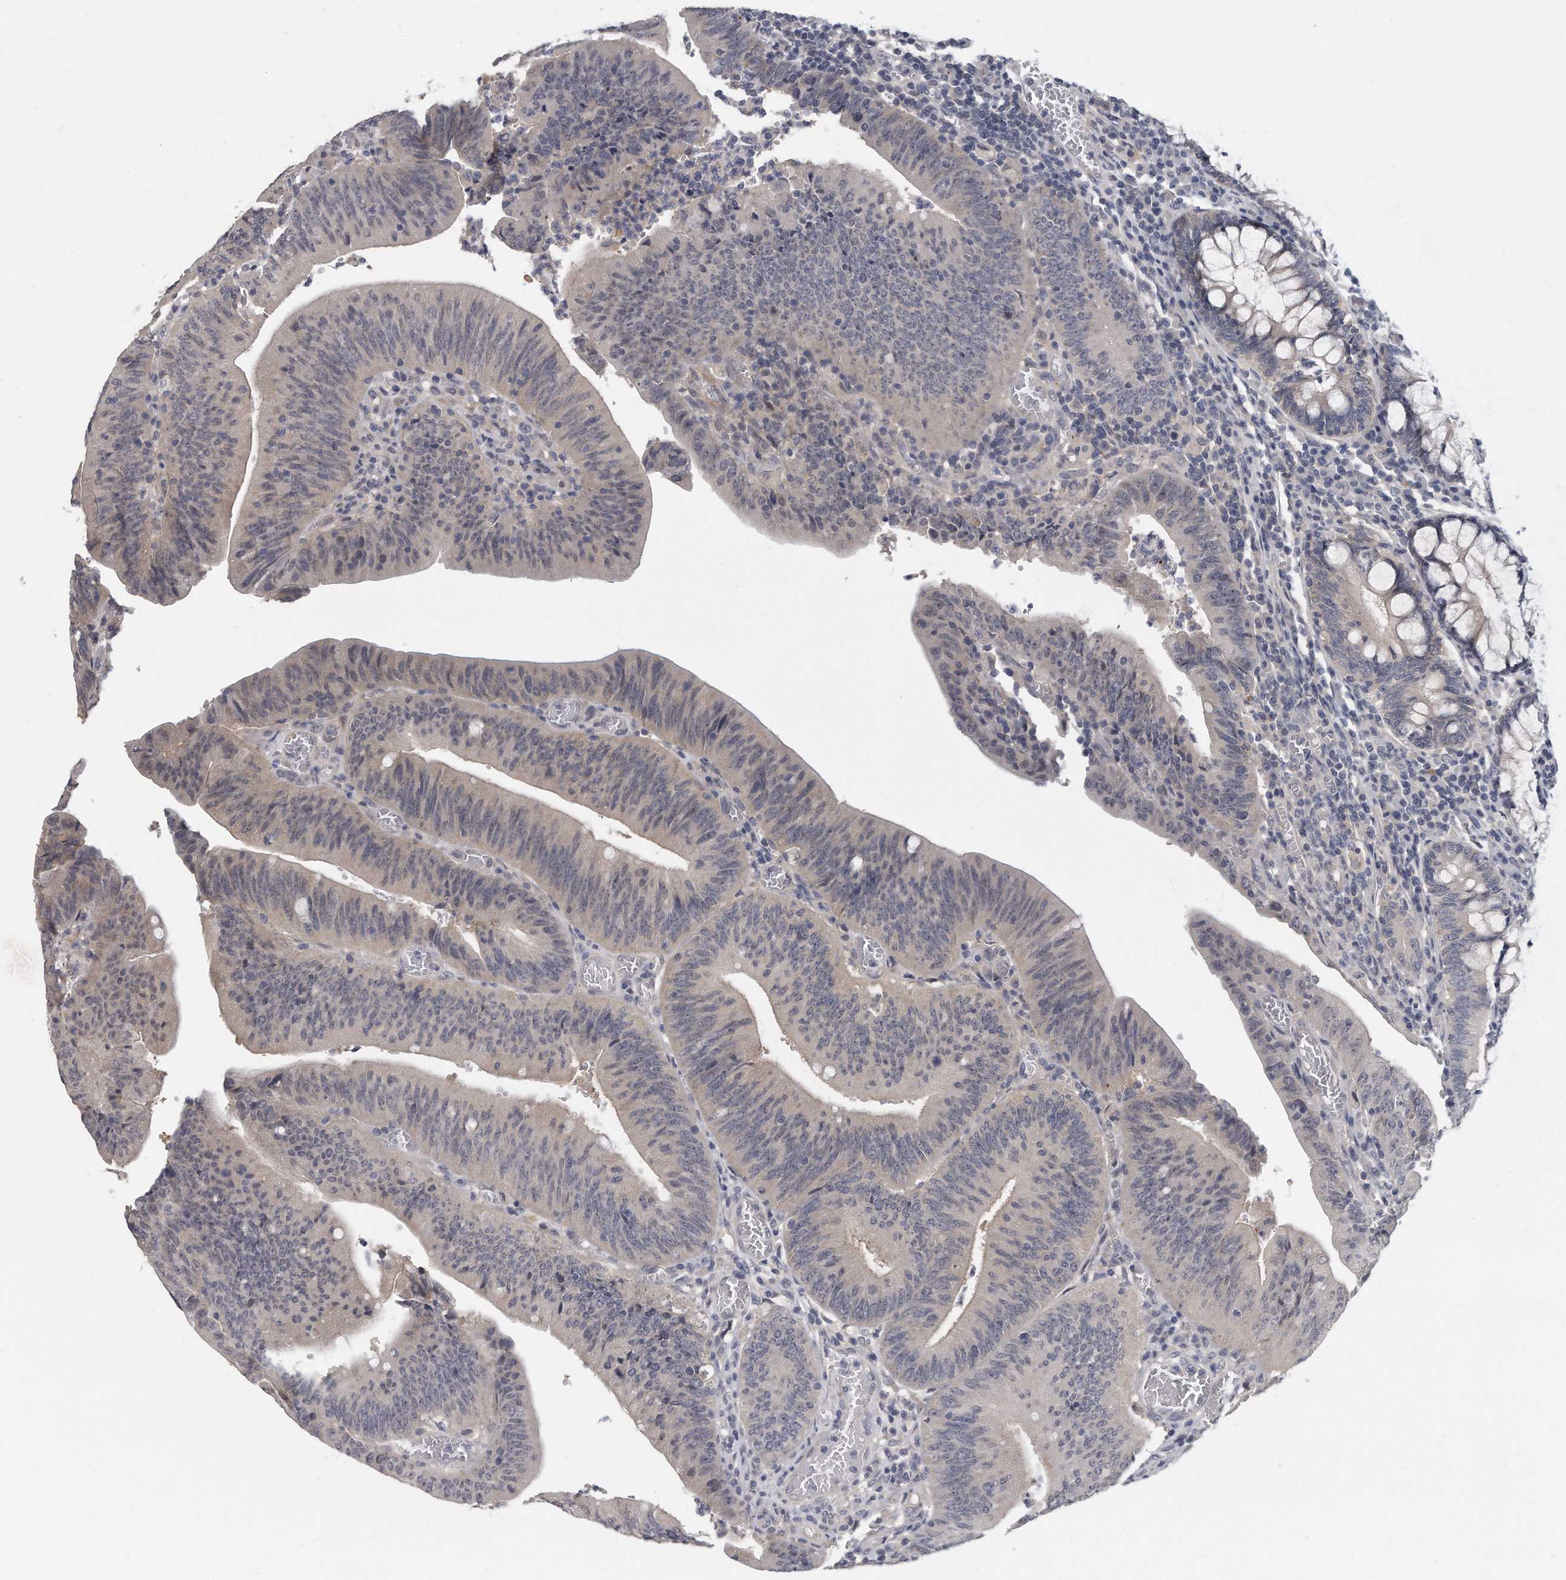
{"staining": {"intensity": "negative", "quantity": "none", "location": "none"}, "tissue": "colorectal cancer", "cell_type": "Tumor cells", "image_type": "cancer", "snomed": [{"axis": "morphology", "description": "Normal tissue, NOS"}, {"axis": "morphology", "description": "Adenocarcinoma, NOS"}, {"axis": "topography", "description": "Rectum"}], "caption": "Tumor cells are negative for brown protein staining in colorectal cancer (adenocarcinoma). (Brightfield microscopy of DAB immunohistochemistry at high magnification).", "gene": "KLHL7", "patient": {"sex": "female", "age": 66}}